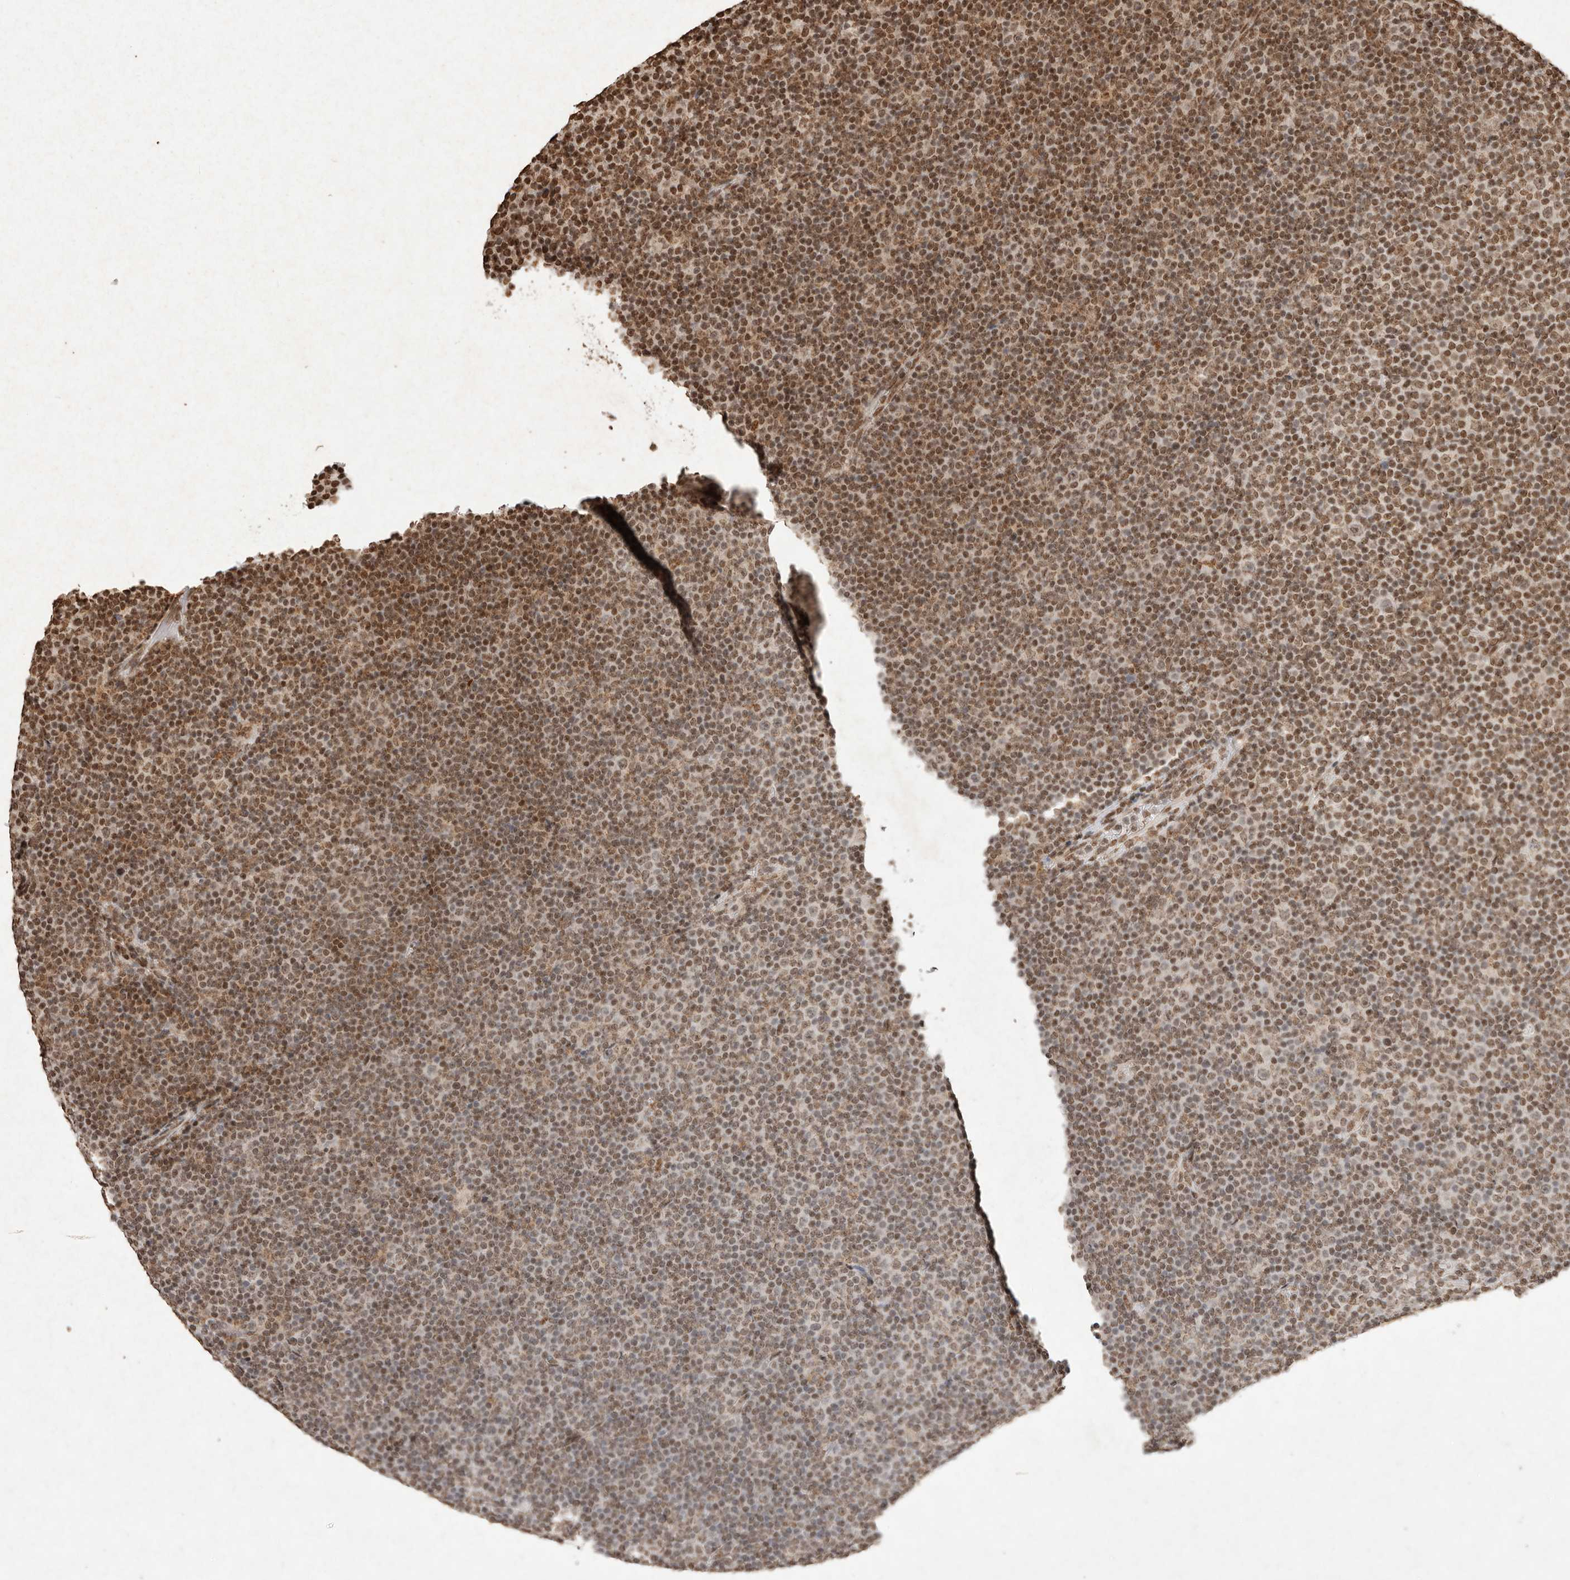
{"staining": {"intensity": "moderate", "quantity": ">75%", "location": "nuclear"}, "tissue": "lymphoma", "cell_type": "Tumor cells", "image_type": "cancer", "snomed": [{"axis": "morphology", "description": "Malignant lymphoma, non-Hodgkin's type, Low grade"}, {"axis": "topography", "description": "Lymph node"}], "caption": "Immunohistochemistry (IHC) histopathology image of neoplastic tissue: human lymphoma stained using immunohistochemistry (IHC) displays medium levels of moderate protein expression localized specifically in the nuclear of tumor cells, appearing as a nuclear brown color.", "gene": "NKX3-2", "patient": {"sex": "female", "age": 67}}